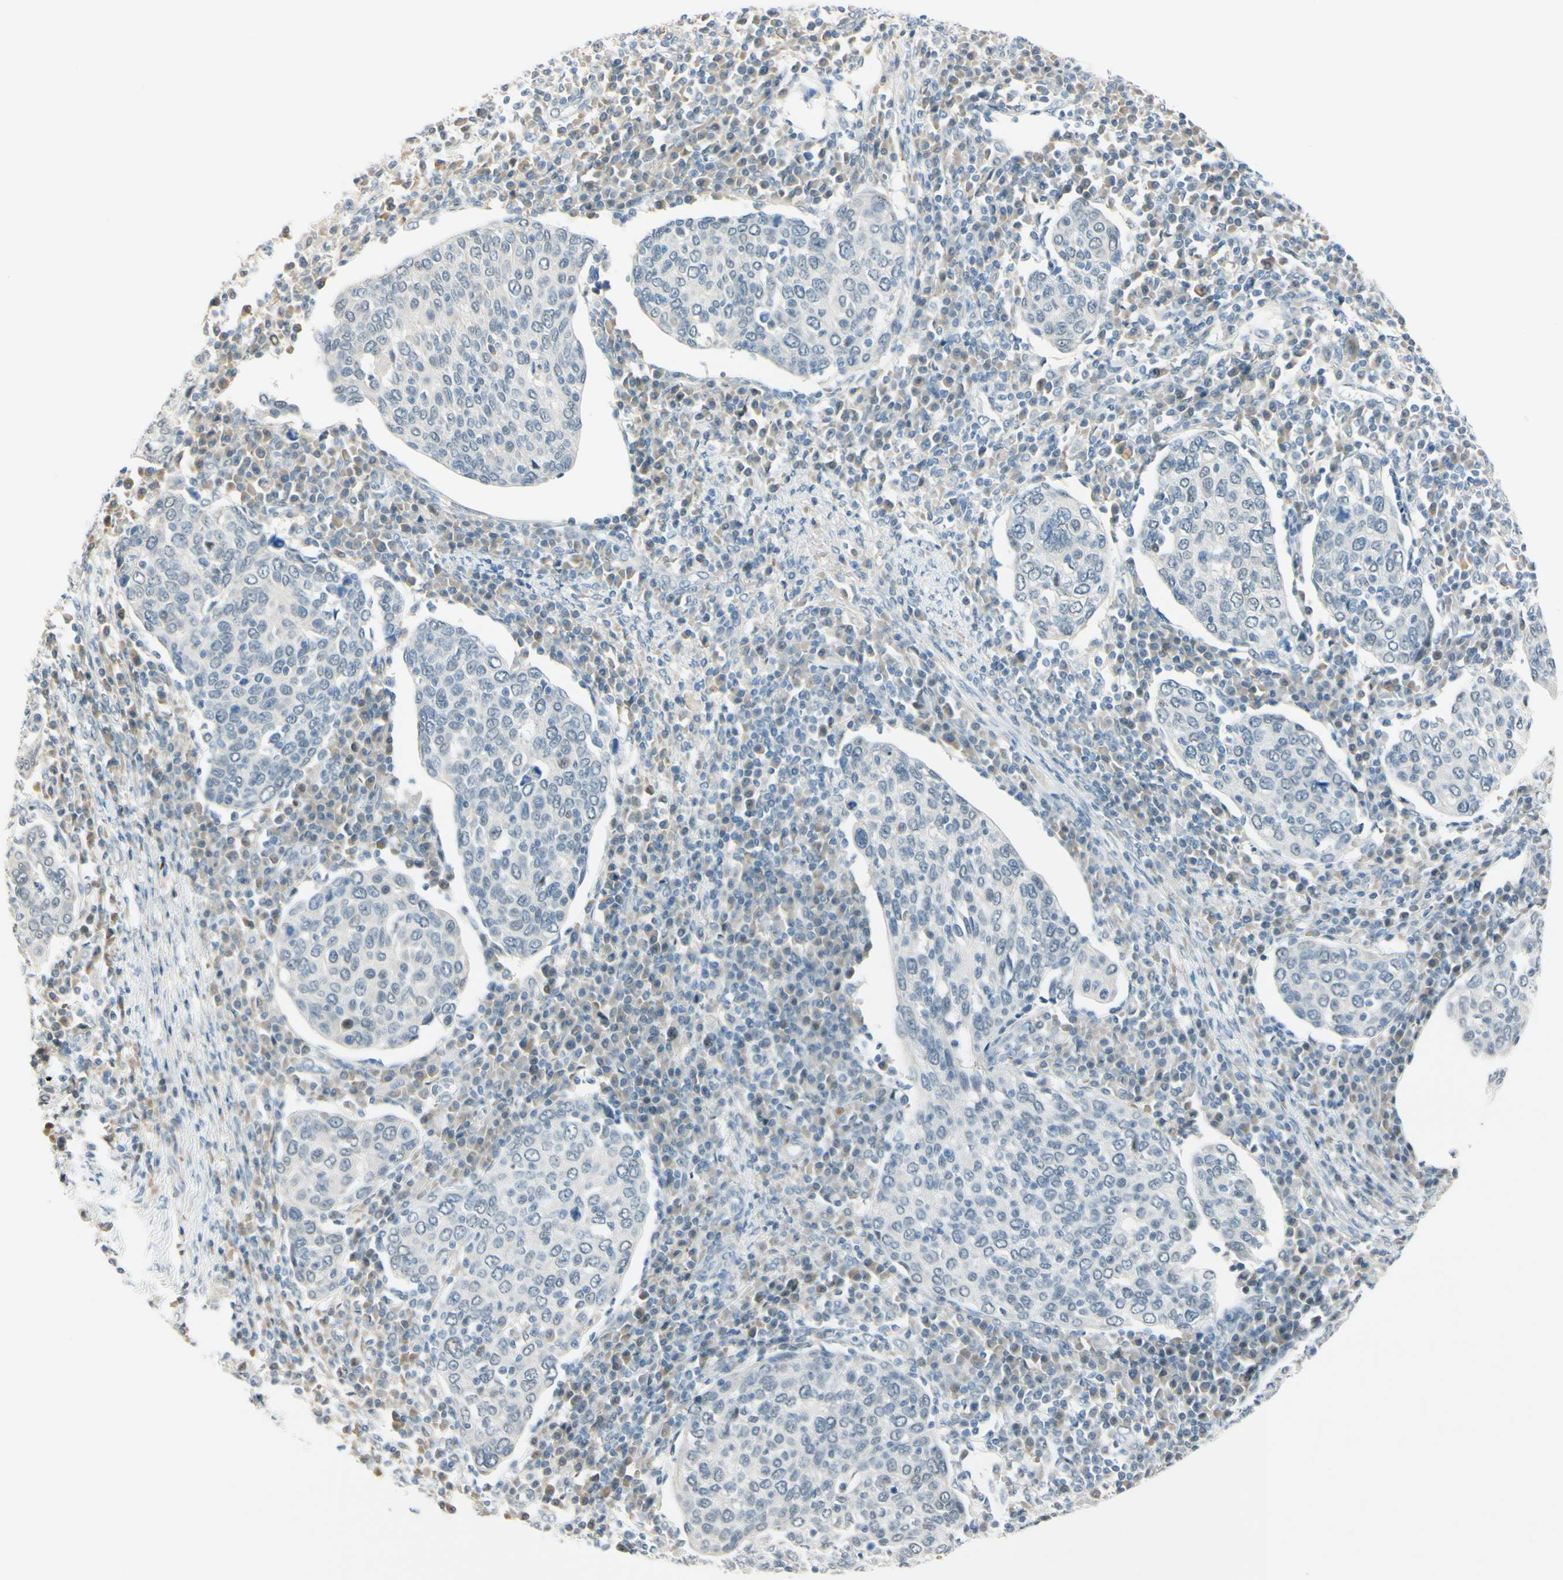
{"staining": {"intensity": "negative", "quantity": "none", "location": "none"}, "tissue": "cervical cancer", "cell_type": "Tumor cells", "image_type": "cancer", "snomed": [{"axis": "morphology", "description": "Squamous cell carcinoma, NOS"}, {"axis": "topography", "description": "Cervix"}], "caption": "The photomicrograph exhibits no staining of tumor cells in squamous cell carcinoma (cervical).", "gene": "B4GALNT1", "patient": {"sex": "female", "age": 40}}